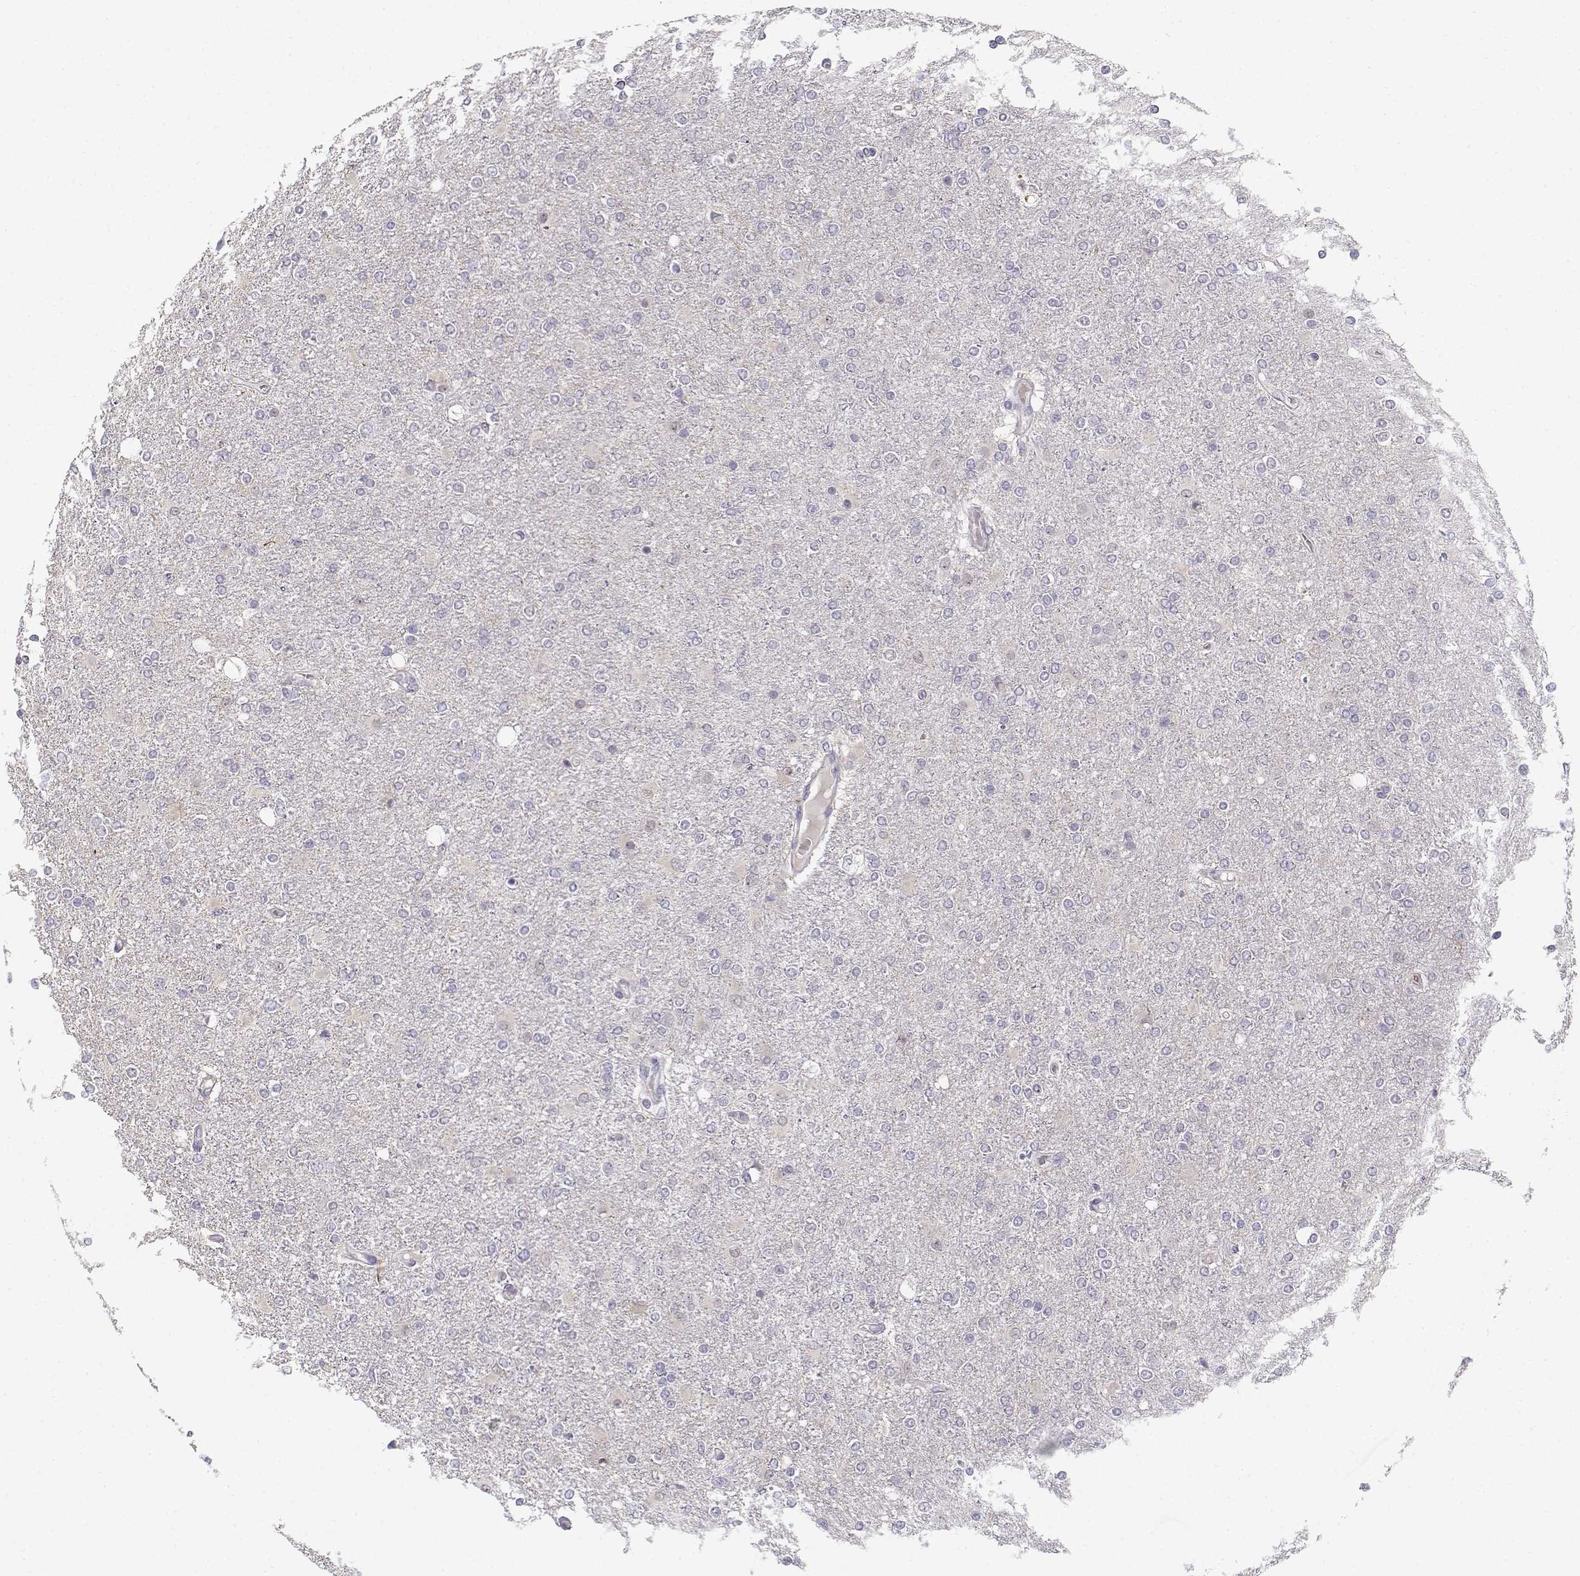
{"staining": {"intensity": "negative", "quantity": "none", "location": "none"}, "tissue": "glioma", "cell_type": "Tumor cells", "image_type": "cancer", "snomed": [{"axis": "morphology", "description": "Glioma, malignant, High grade"}, {"axis": "topography", "description": "Cerebral cortex"}], "caption": "Tumor cells show no significant protein staining in glioma.", "gene": "DDX25", "patient": {"sex": "male", "age": 70}}